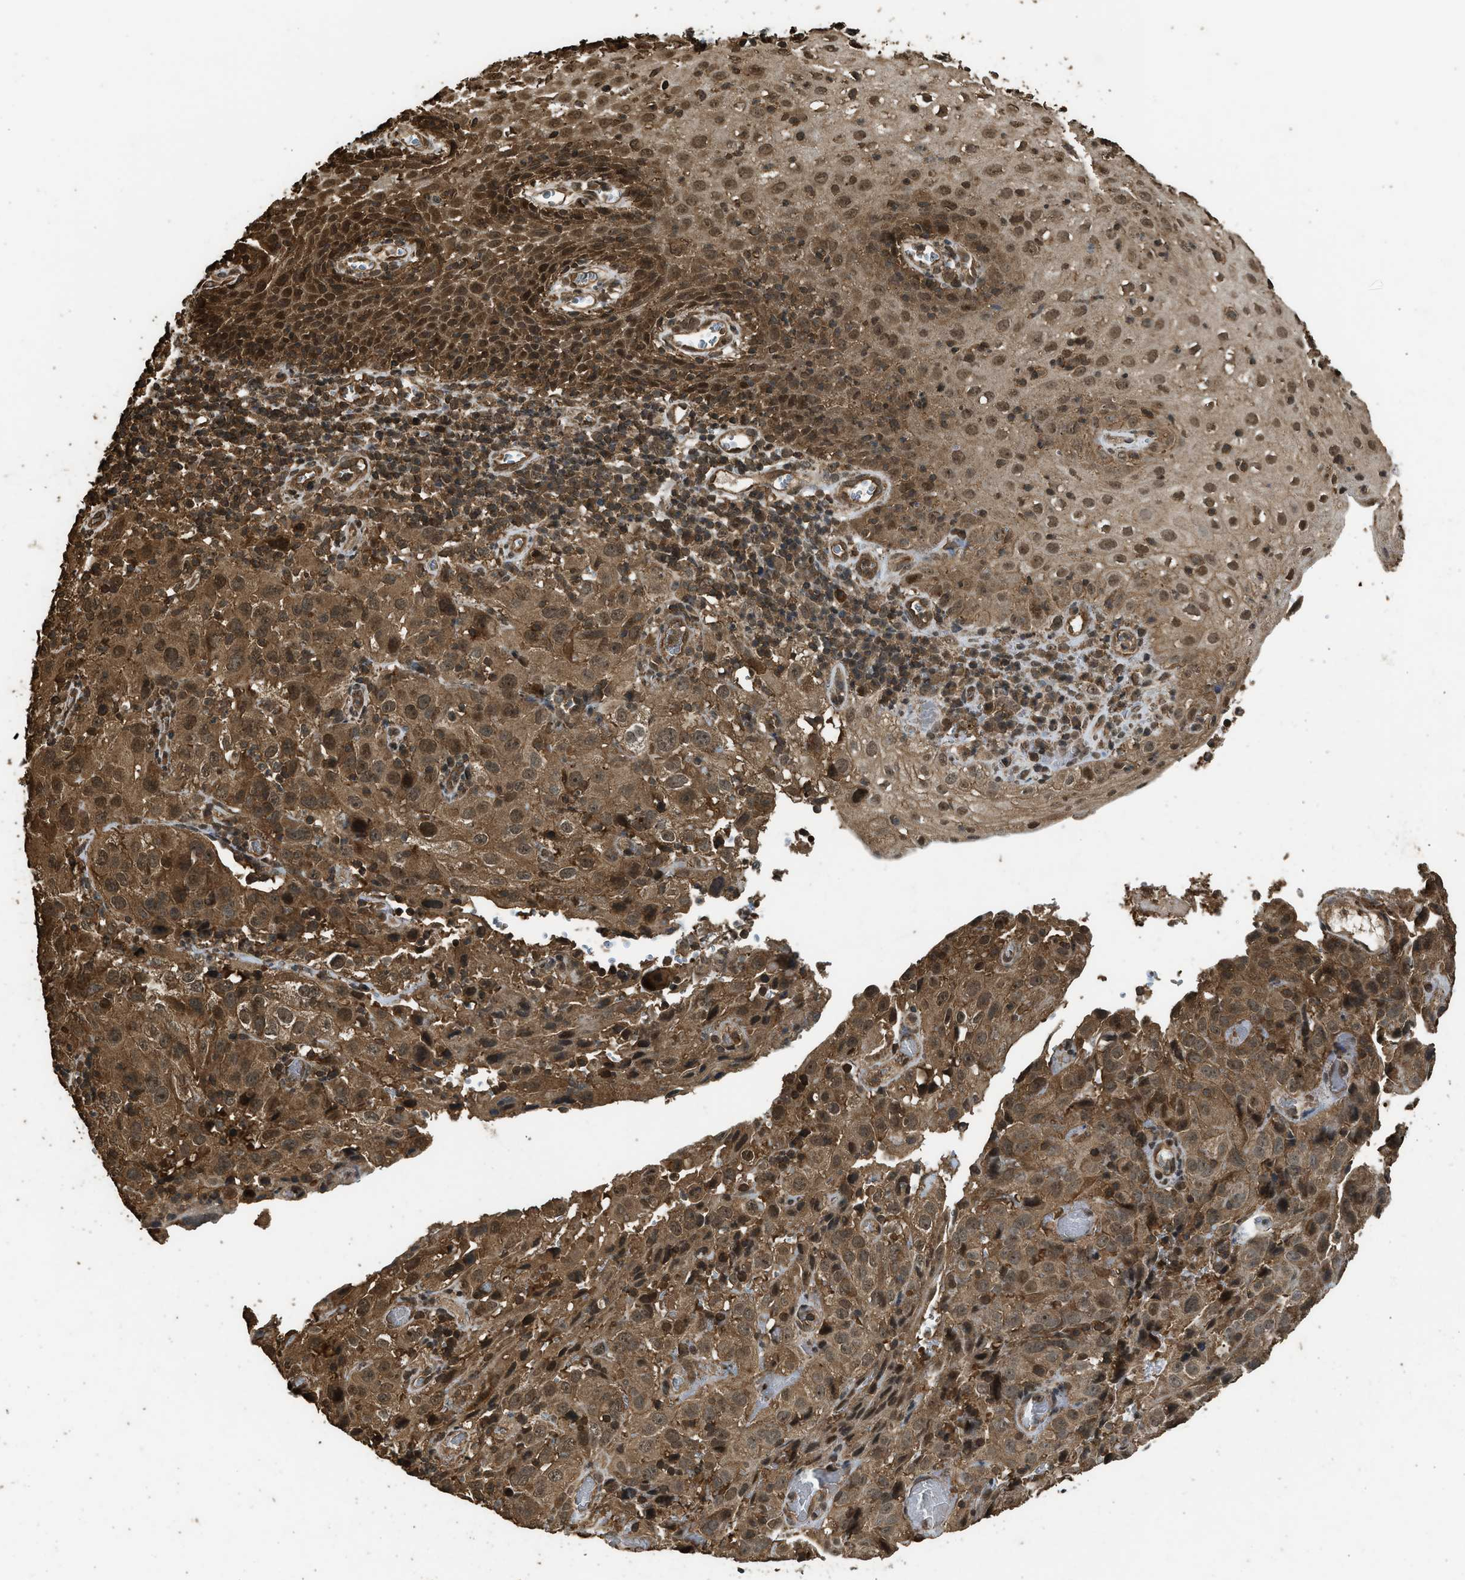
{"staining": {"intensity": "moderate", "quantity": ">75%", "location": "cytoplasmic/membranous,nuclear"}, "tissue": "cervical cancer", "cell_type": "Tumor cells", "image_type": "cancer", "snomed": [{"axis": "morphology", "description": "Squamous cell carcinoma, NOS"}, {"axis": "topography", "description": "Cervix"}], "caption": "This is a photomicrograph of immunohistochemistry staining of squamous cell carcinoma (cervical), which shows moderate positivity in the cytoplasmic/membranous and nuclear of tumor cells.", "gene": "MYBL2", "patient": {"sex": "female", "age": 32}}